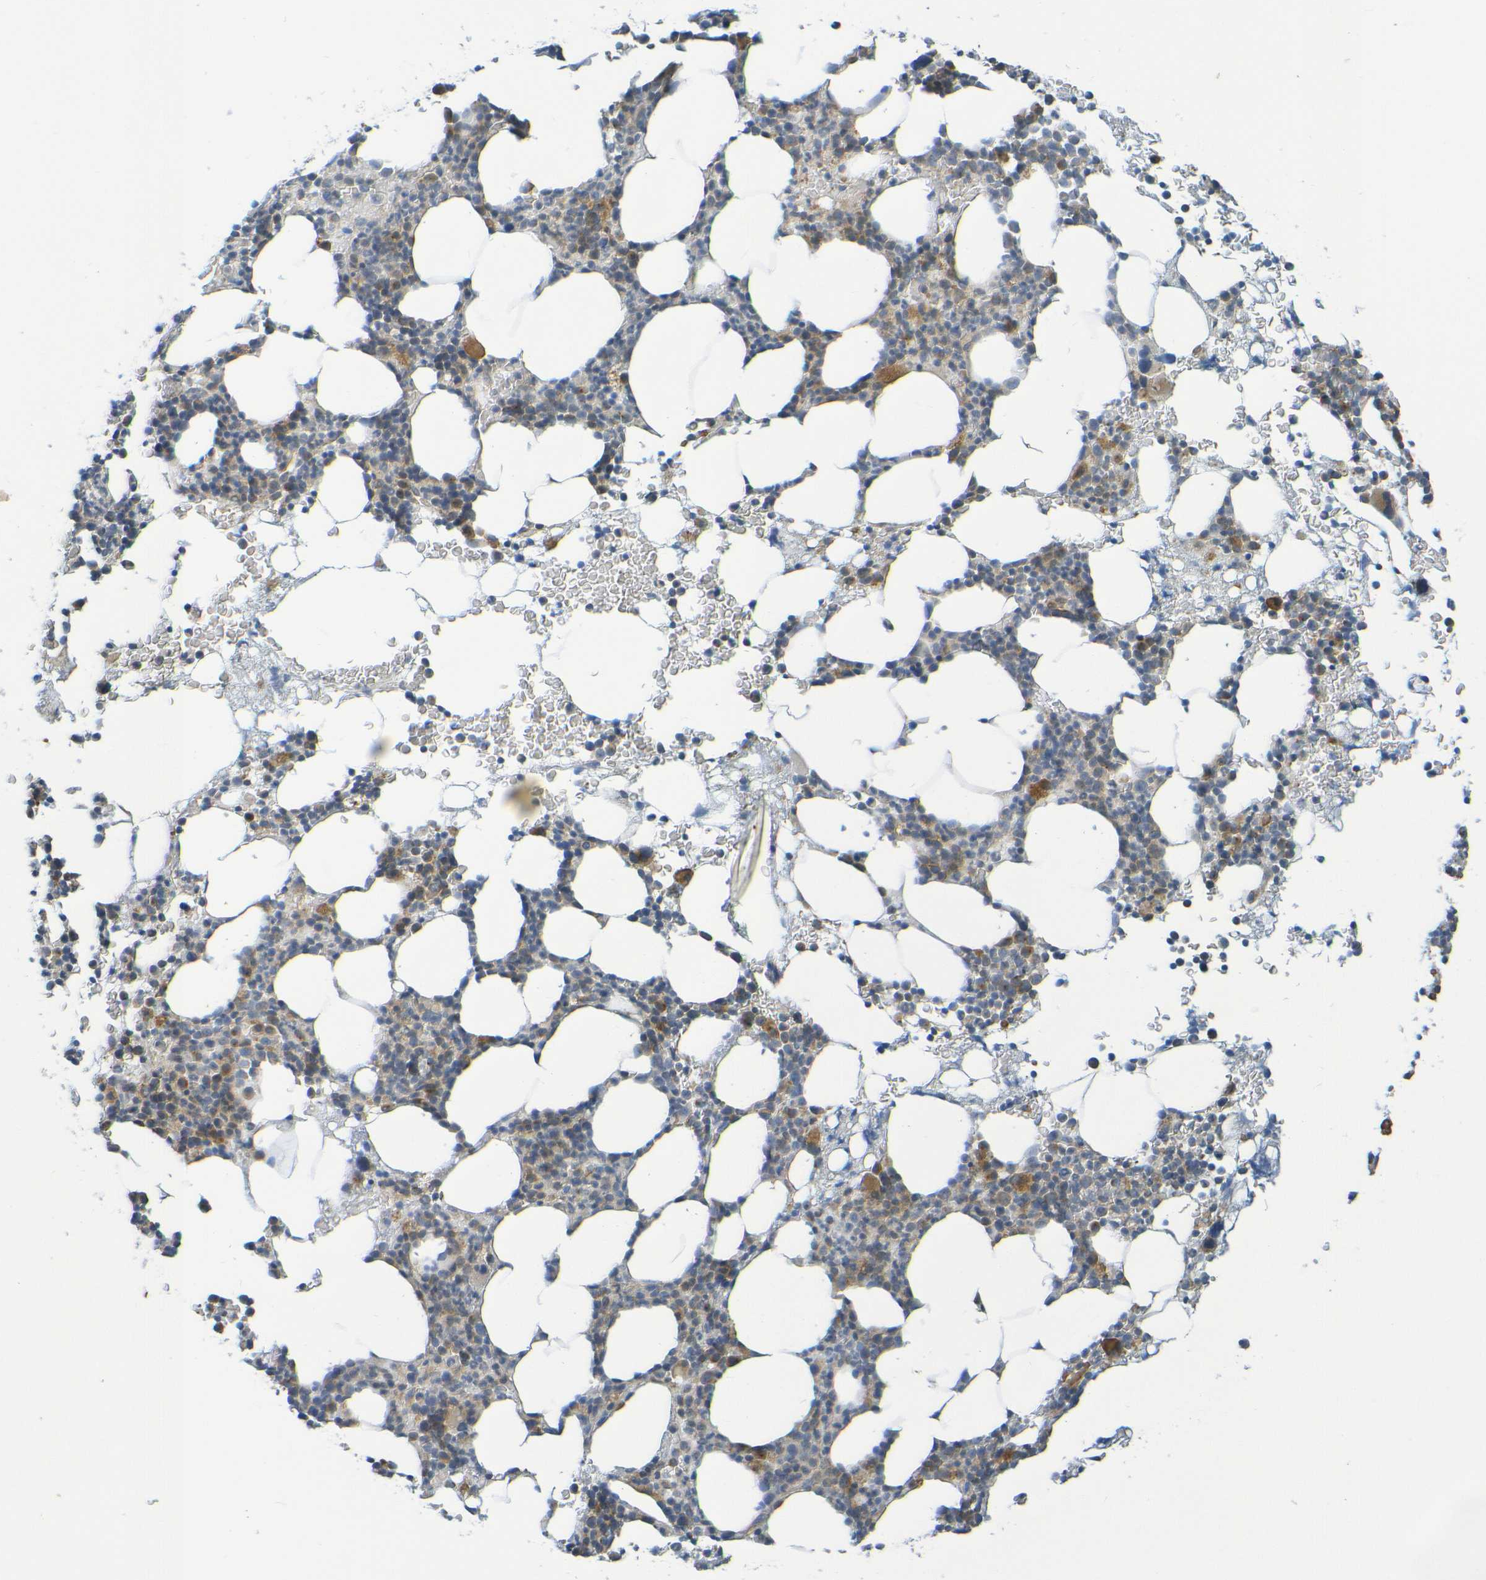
{"staining": {"intensity": "moderate", "quantity": "25%-75%", "location": "cytoplasmic/membranous"}, "tissue": "bone marrow", "cell_type": "Hematopoietic cells", "image_type": "normal", "snomed": [{"axis": "morphology", "description": "Normal tissue, NOS"}, {"axis": "morphology", "description": "Inflammation, NOS"}, {"axis": "topography", "description": "Bone marrow"}], "caption": "Immunohistochemistry (DAB) staining of benign bone marrow displays moderate cytoplasmic/membranous protein positivity in approximately 25%-75% of hematopoietic cells. The protein is stained brown, and the nuclei are stained in blue (DAB (3,3'-diaminobenzidine) IHC with brightfield microscopy, high magnification).", "gene": "CYP4F2", "patient": {"sex": "female", "age": 84}}